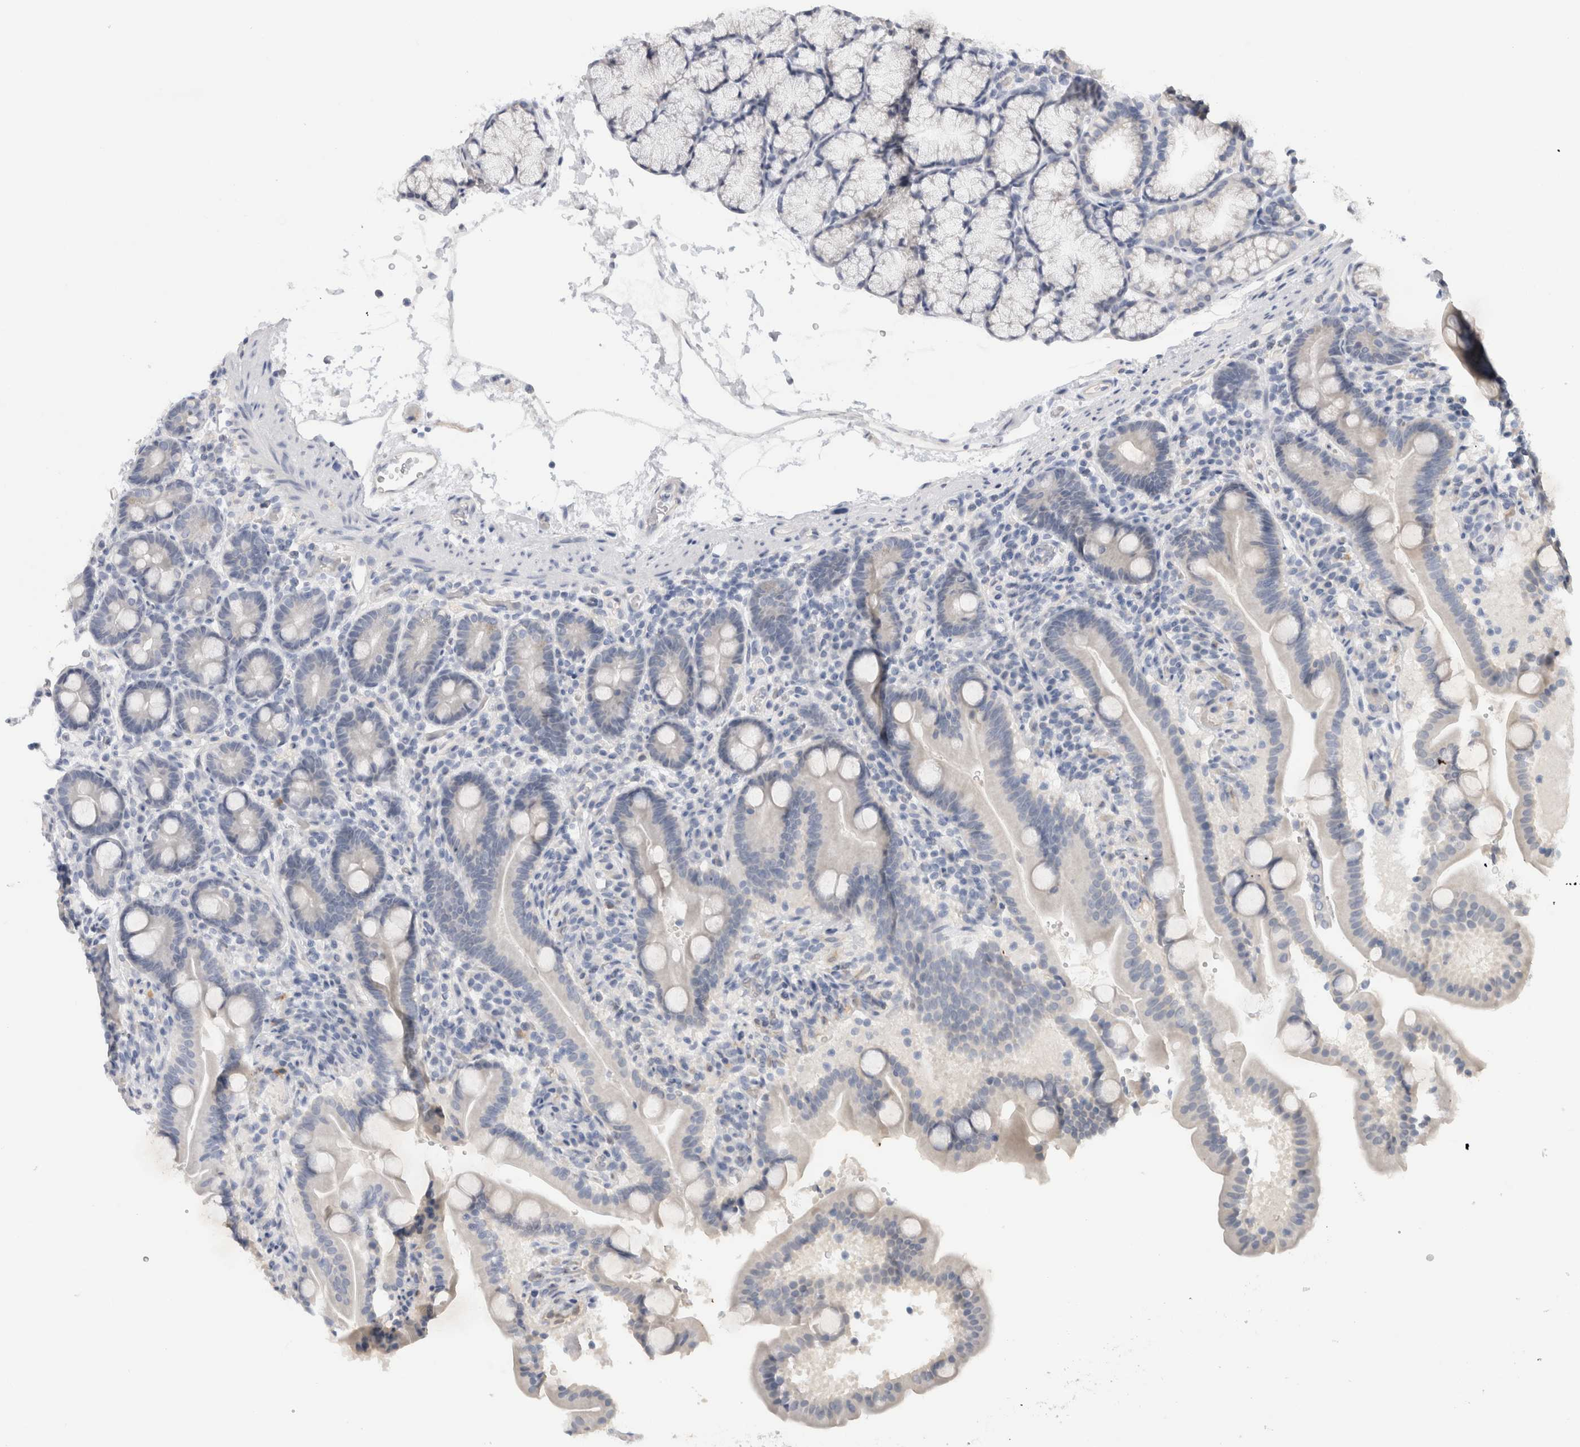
{"staining": {"intensity": "negative", "quantity": "none", "location": "none"}, "tissue": "duodenum", "cell_type": "Glandular cells", "image_type": "normal", "snomed": [{"axis": "morphology", "description": "Normal tissue, NOS"}, {"axis": "topography", "description": "Duodenum"}], "caption": "This is an IHC micrograph of normal human duodenum. There is no expression in glandular cells.", "gene": "TONSL", "patient": {"sex": "male", "age": 54}}